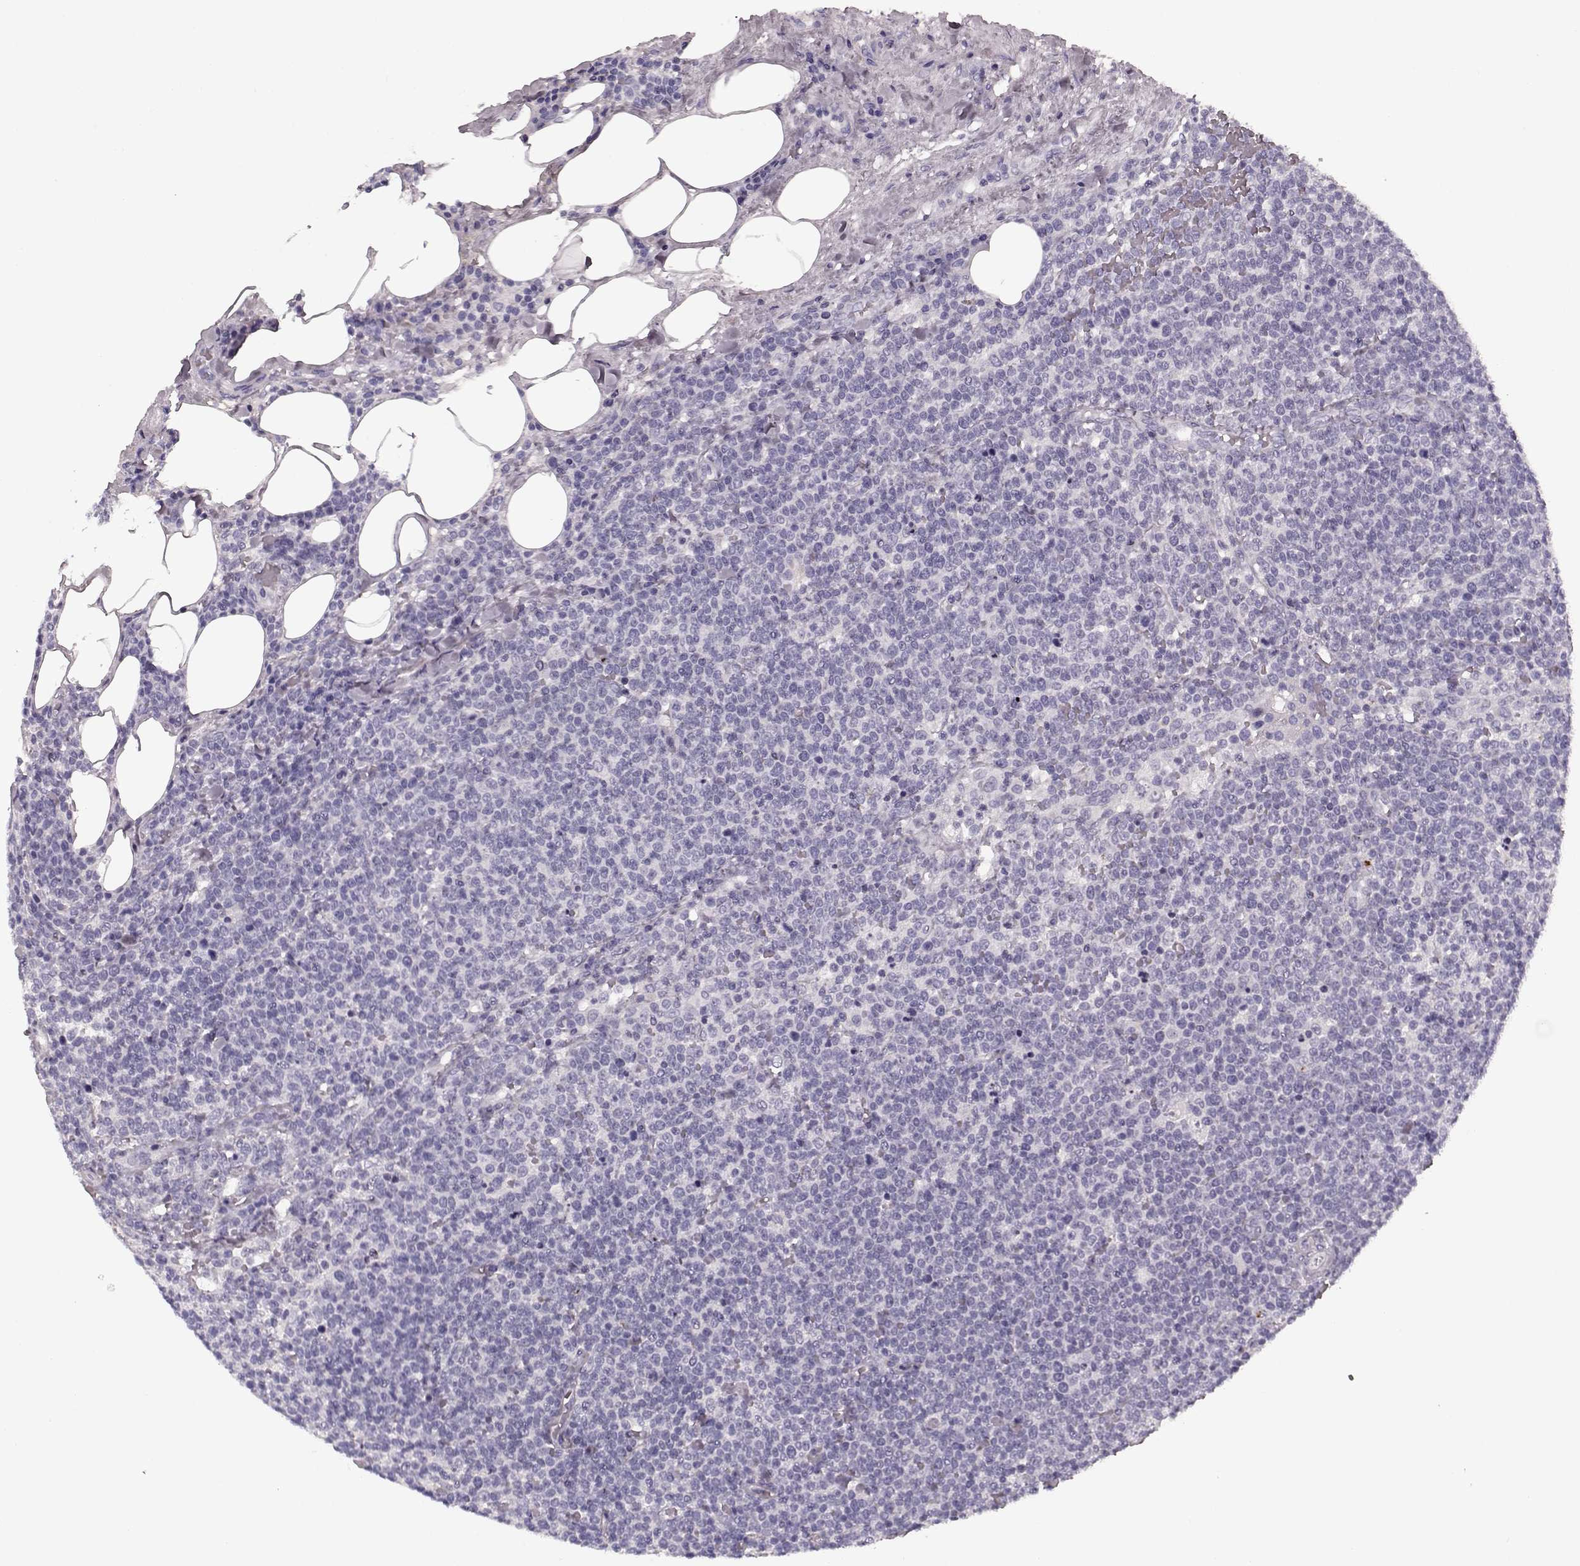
{"staining": {"intensity": "negative", "quantity": "none", "location": "none"}, "tissue": "lymphoma", "cell_type": "Tumor cells", "image_type": "cancer", "snomed": [{"axis": "morphology", "description": "Malignant lymphoma, non-Hodgkin's type, High grade"}, {"axis": "topography", "description": "Lymph node"}], "caption": "IHC histopathology image of human high-grade malignant lymphoma, non-Hodgkin's type stained for a protein (brown), which exhibits no expression in tumor cells.", "gene": "CST7", "patient": {"sex": "male", "age": 61}}